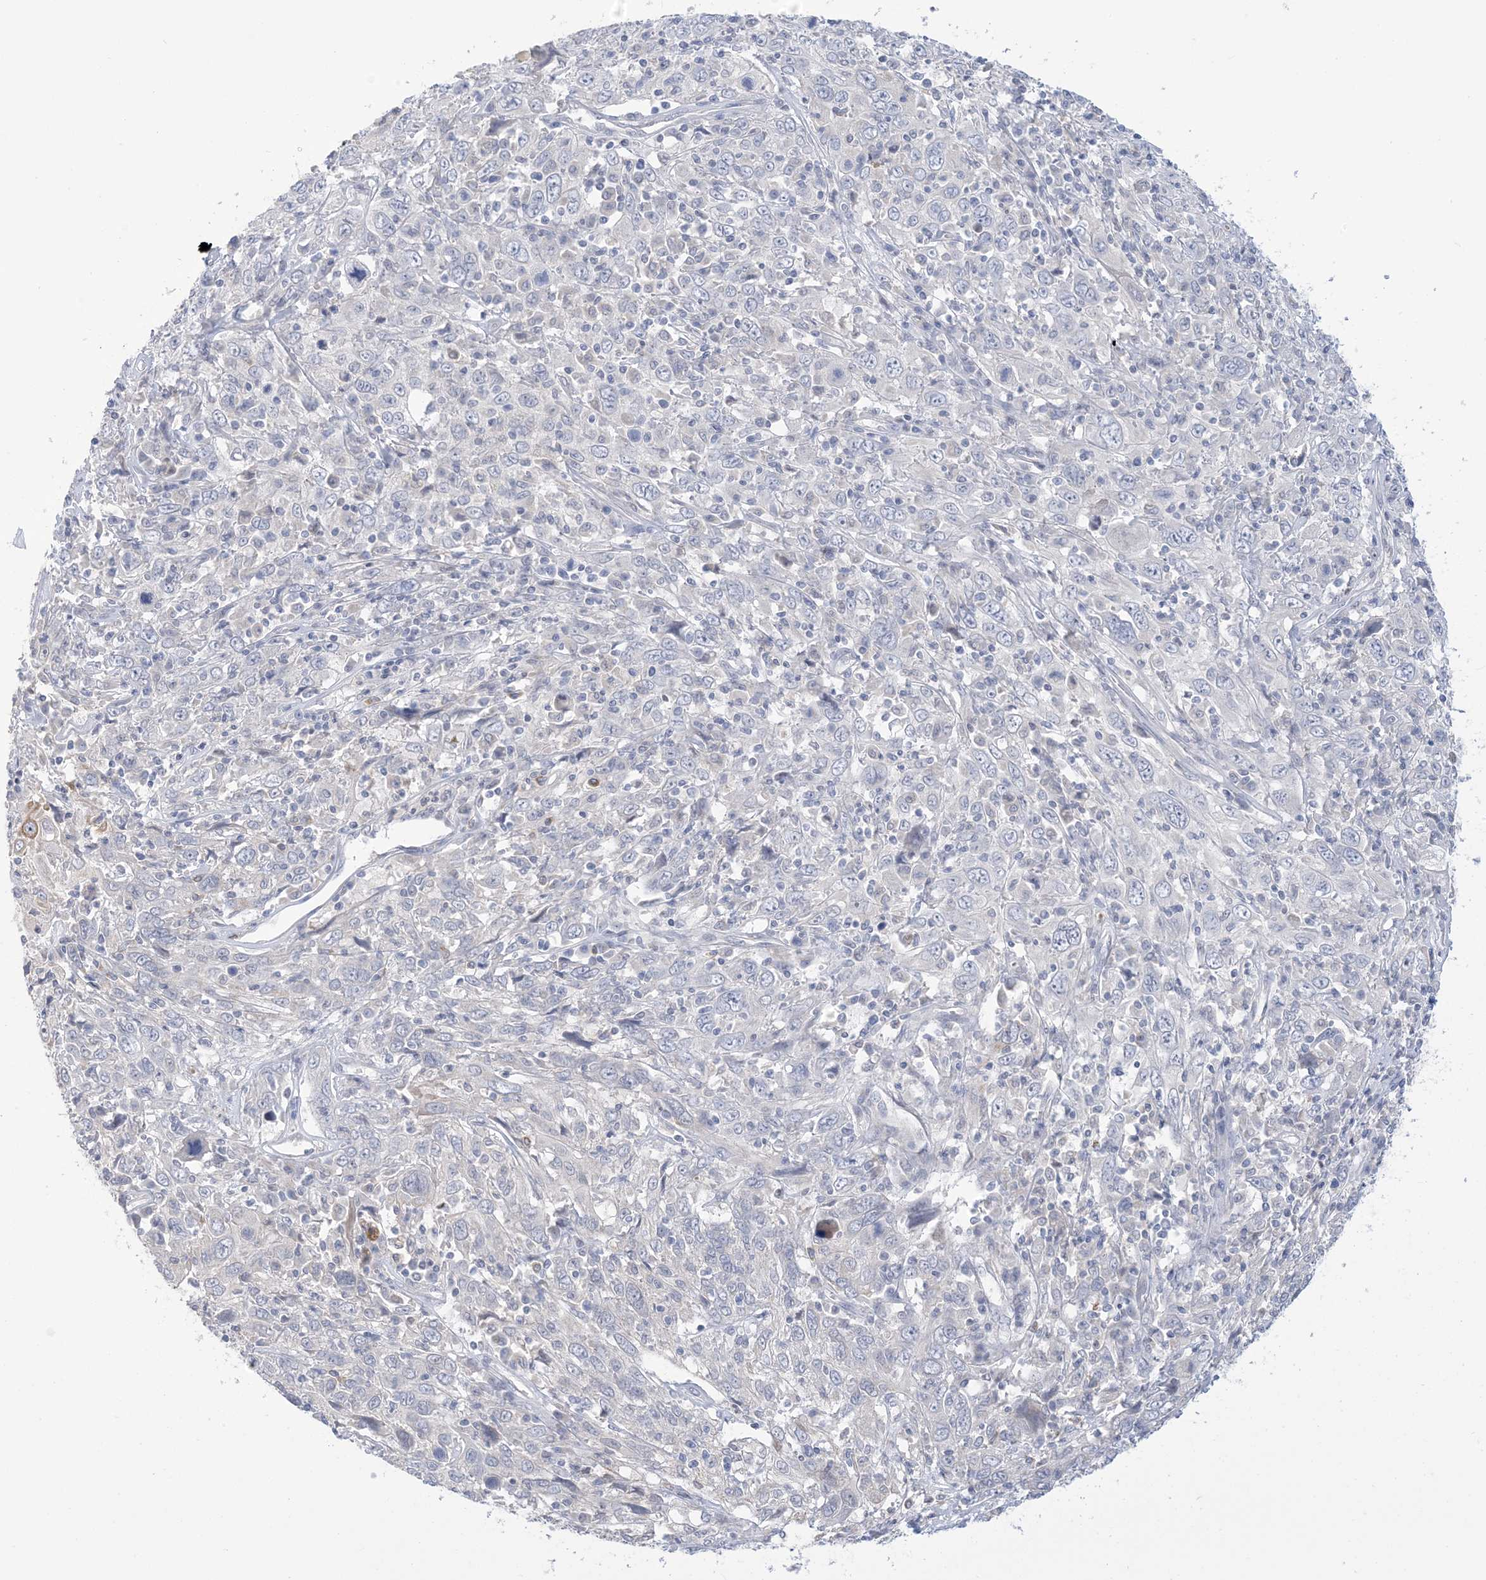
{"staining": {"intensity": "negative", "quantity": "none", "location": "none"}, "tissue": "cervical cancer", "cell_type": "Tumor cells", "image_type": "cancer", "snomed": [{"axis": "morphology", "description": "Squamous cell carcinoma, NOS"}, {"axis": "topography", "description": "Cervix"}], "caption": "Immunohistochemistry (IHC) photomicrograph of human cervical cancer (squamous cell carcinoma) stained for a protein (brown), which reveals no staining in tumor cells.", "gene": "TTYH1", "patient": {"sex": "female", "age": 46}}